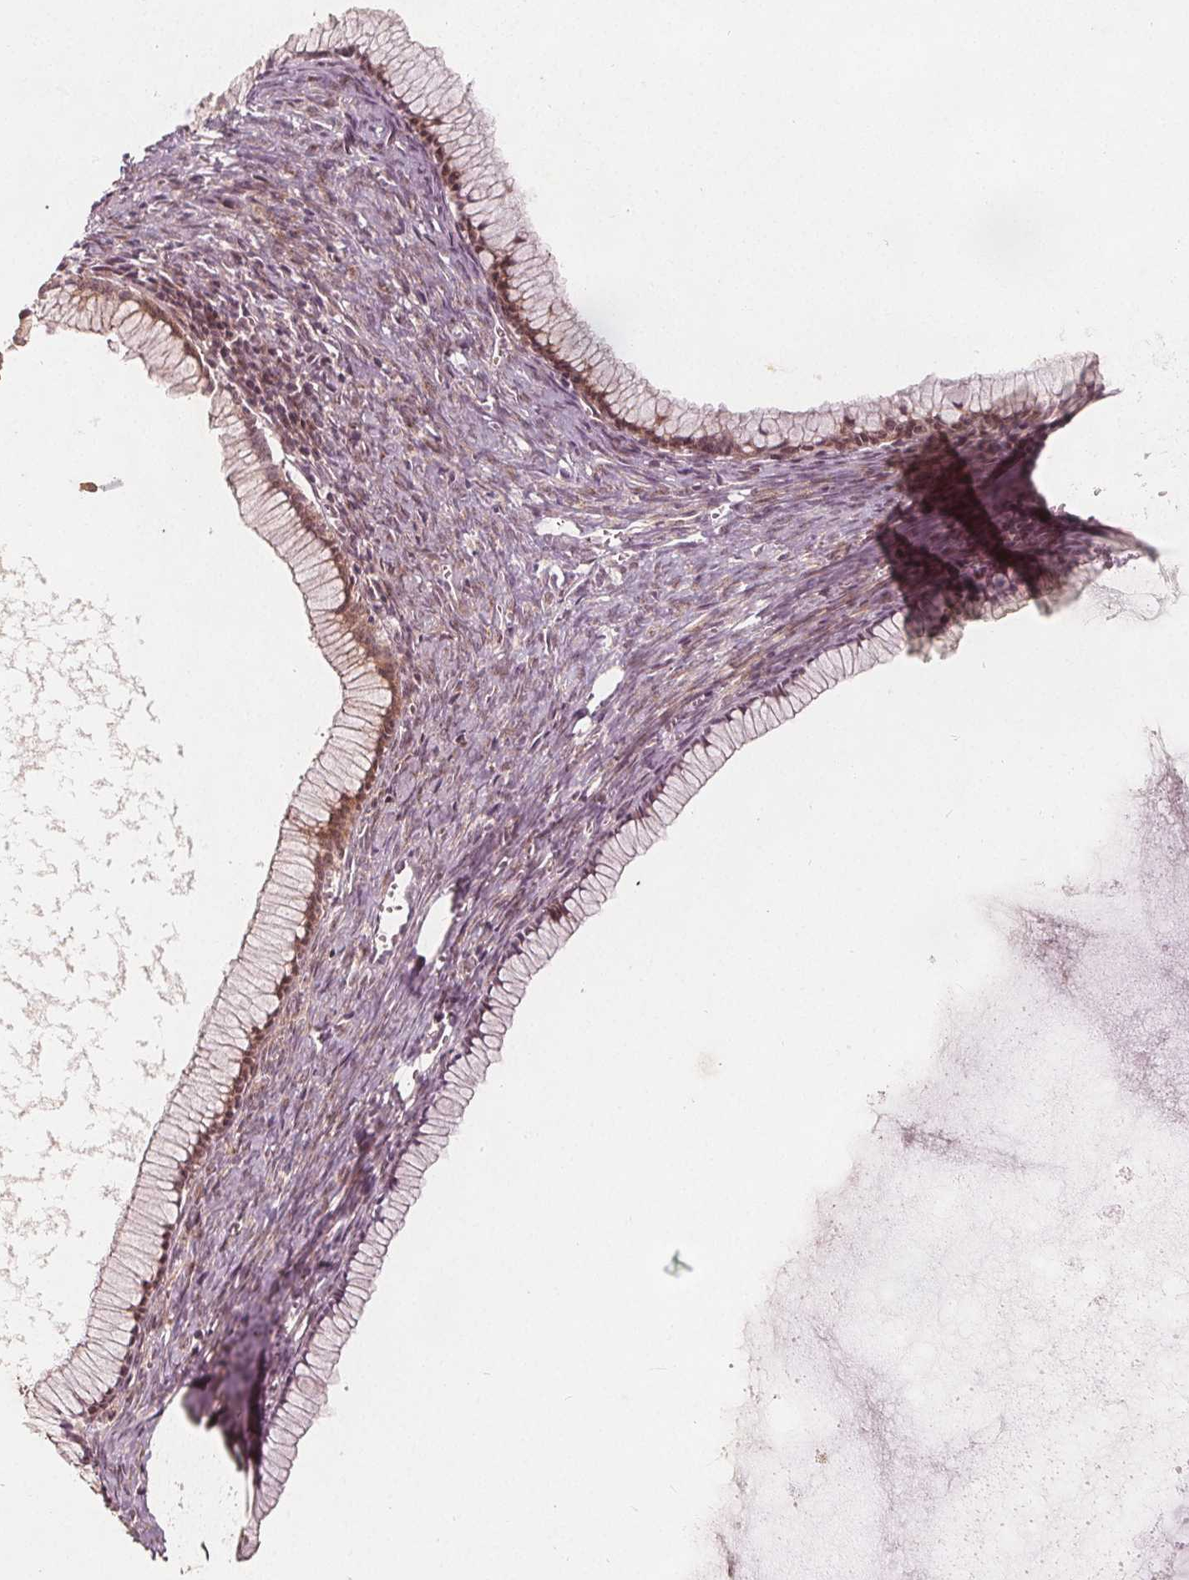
{"staining": {"intensity": "moderate", "quantity": ">75%", "location": "cytoplasmic/membranous"}, "tissue": "ovarian cancer", "cell_type": "Tumor cells", "image_type": "cancer", "snomed": [{"axis": "morphology", "description": "Cystadenocarcinoma, mucinous, NOS"}, {"axis": "topography", "description": "Ovary"}], "caption": "Immunohistochemistry micrograph of human mucinous cystadenocarcinoma (ovarian) stained for a protein (brown), which demonstrates medium levels of moderate cytoplasmic/membranous staining in approximately >75% of tumor cells.", "gene": "PTPRT", "patient": {"sex": "female", "age": 41}}